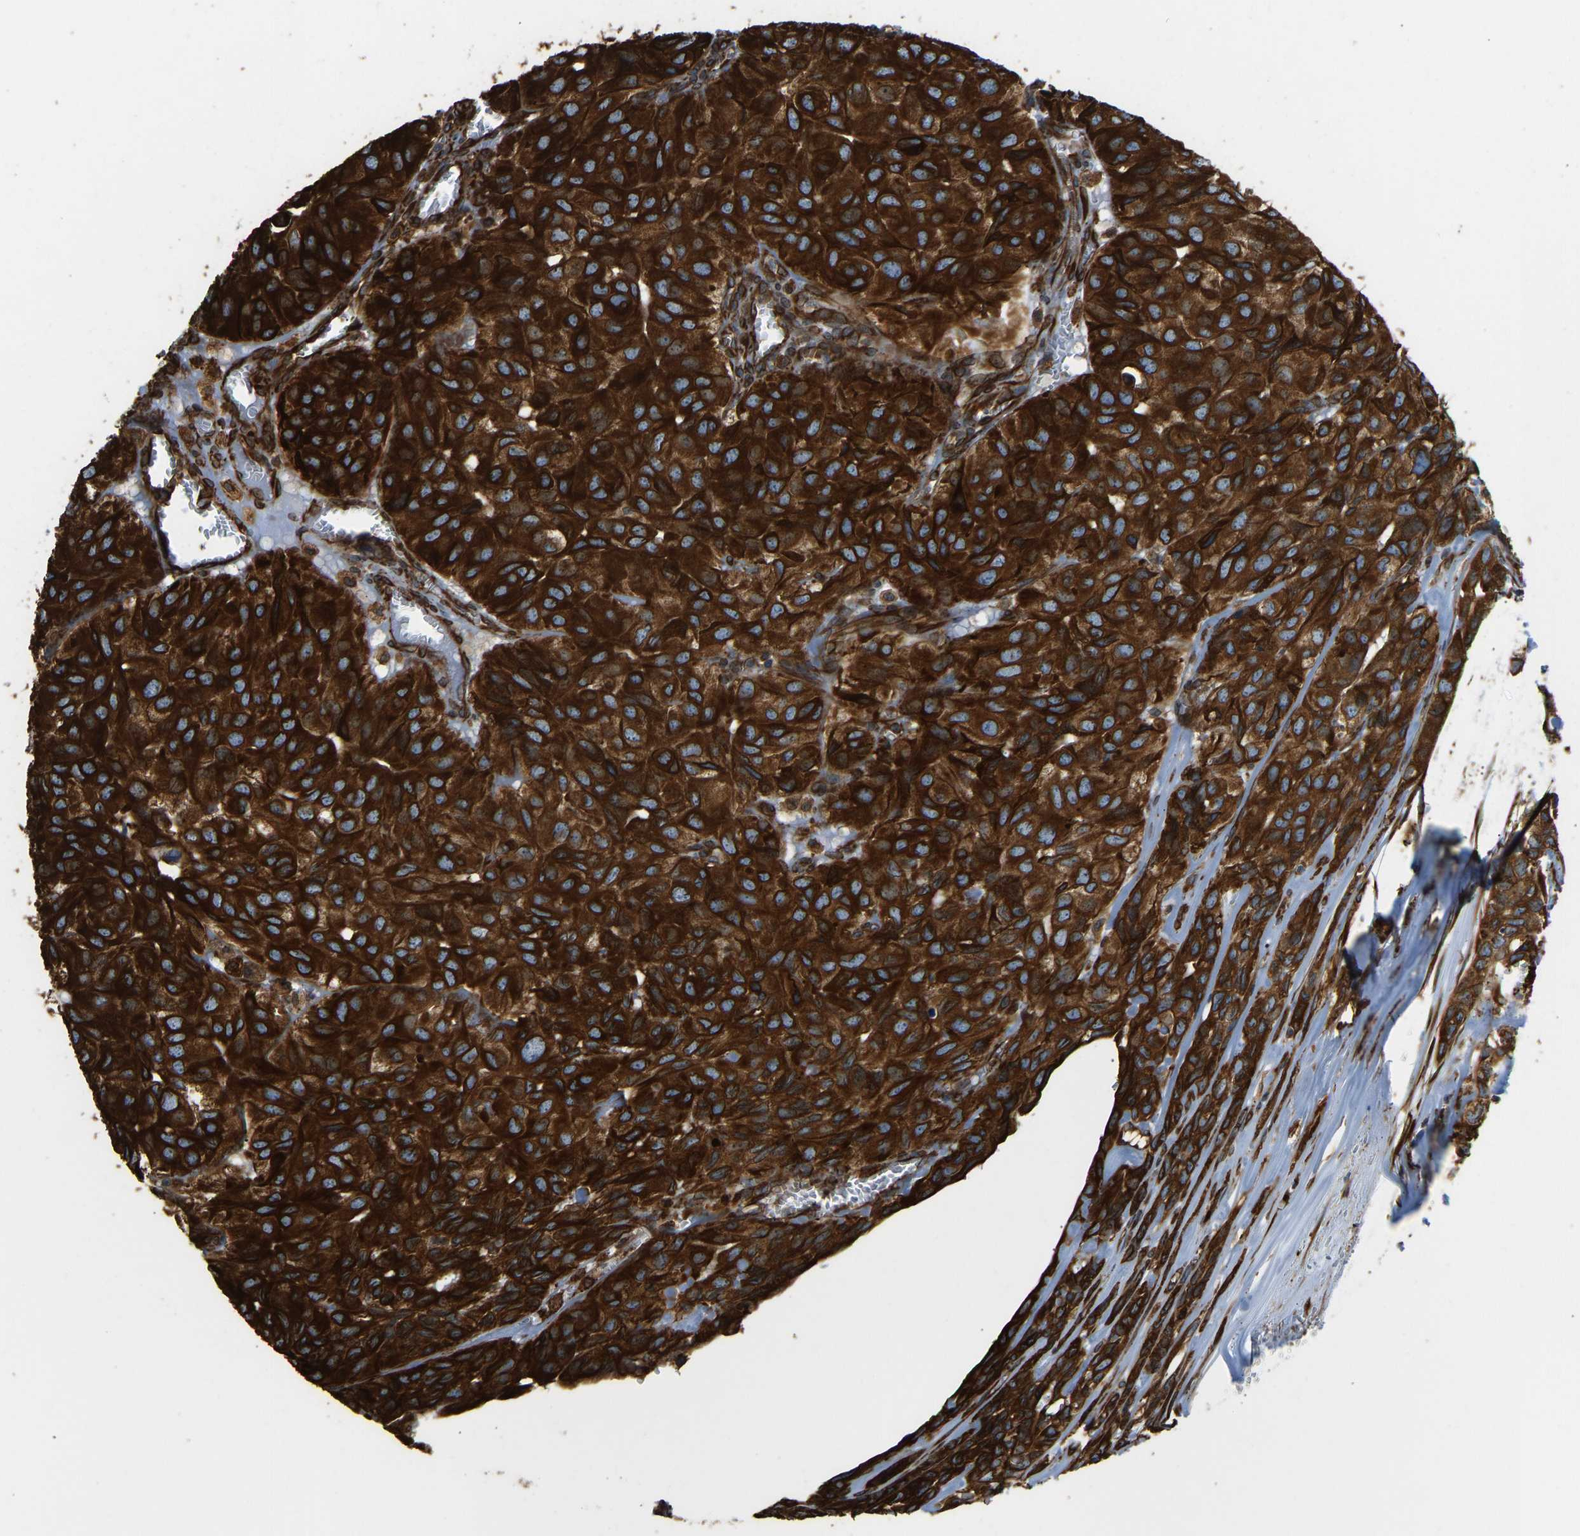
{"staining": {"intensity": "strong", "quantity": ">75%", "location": "cytoplasmic/membranous"}, "tissue": "head and neck cancer", "cell_type": "Tumor cells", "image_type": "cancer", "snomed": [{"axis": "morphology", "description": "Adenocarcinoma, NOS"}, {"axis": "topography", "description": "Salivary gland, NOS"}, {"axis": "topography", "description": "Head-Neck"}], "caption": "Brown immunohistochemical staining in head and neck adenocarcinoma reveals strong cytoplasmic/membranous staining in about >75% of tumor cells.", "gene": "BEX3", "patient": {"sex": "female", "age": 76}}